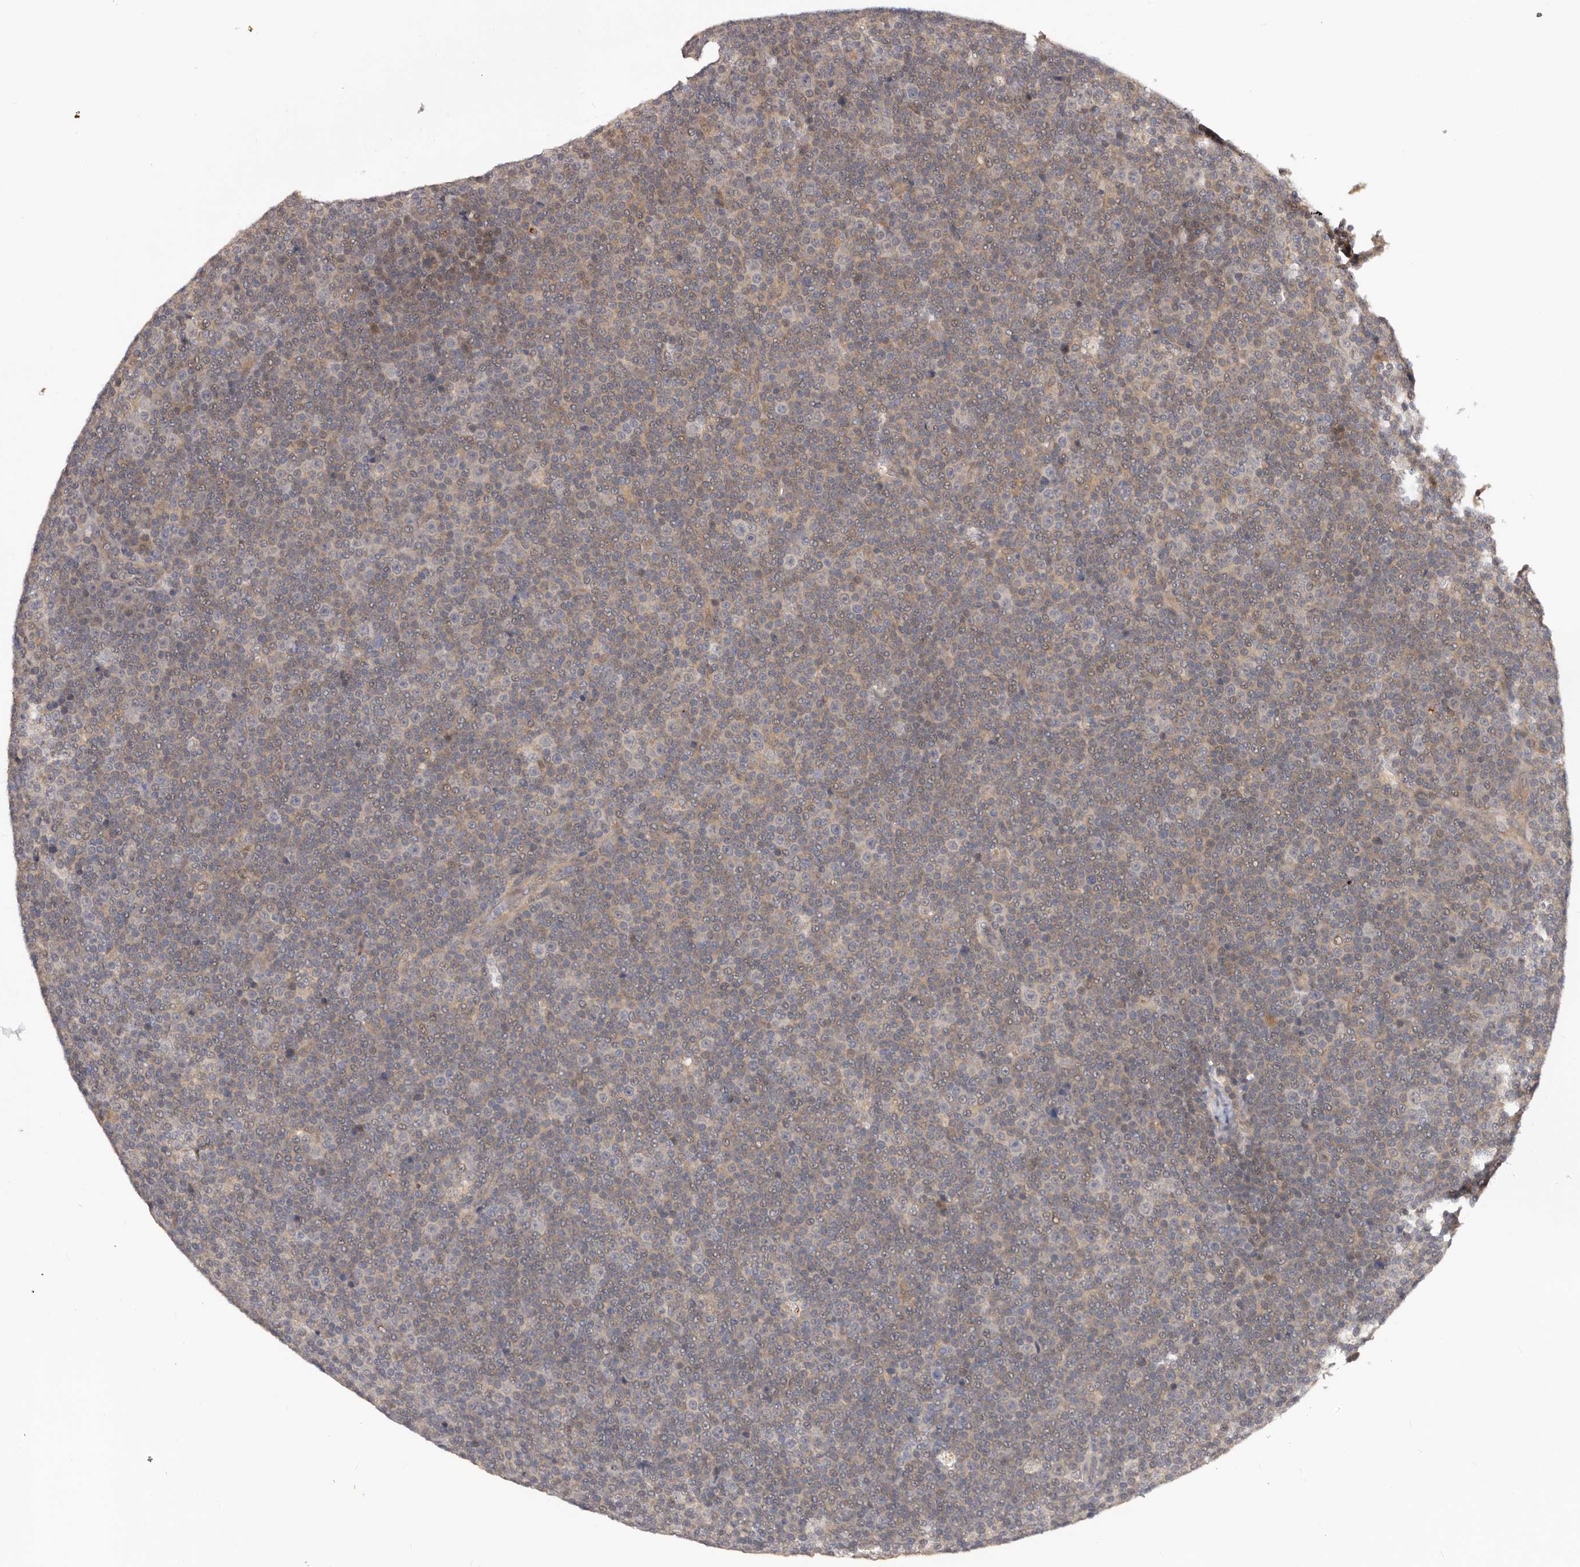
{"staining": {"intensity": "weak", "quantity": "25%-75%", "location": "cytoplasmic/membranous"}, "tissue": "lymphoma", "cell_type": "Tumor cells", "image_type": "cancer", "snomed": [{"axis": "morphology", "description": "Malignant lymphoma, non-Hodgkin's type, Low grade"}, {"axis": "topography", "description": "Lymph node"}], "caption": "IHC photomicrograph of low-grade malignant lymphoma, non-Hodgkin's type stained for a protein (brown), which shows low levels of weak cytoplasmic/membranous expression in about 25%-75% of tumor cells.", "gene": "MDP1", "patient": {"sex": "female", "age": 67}}